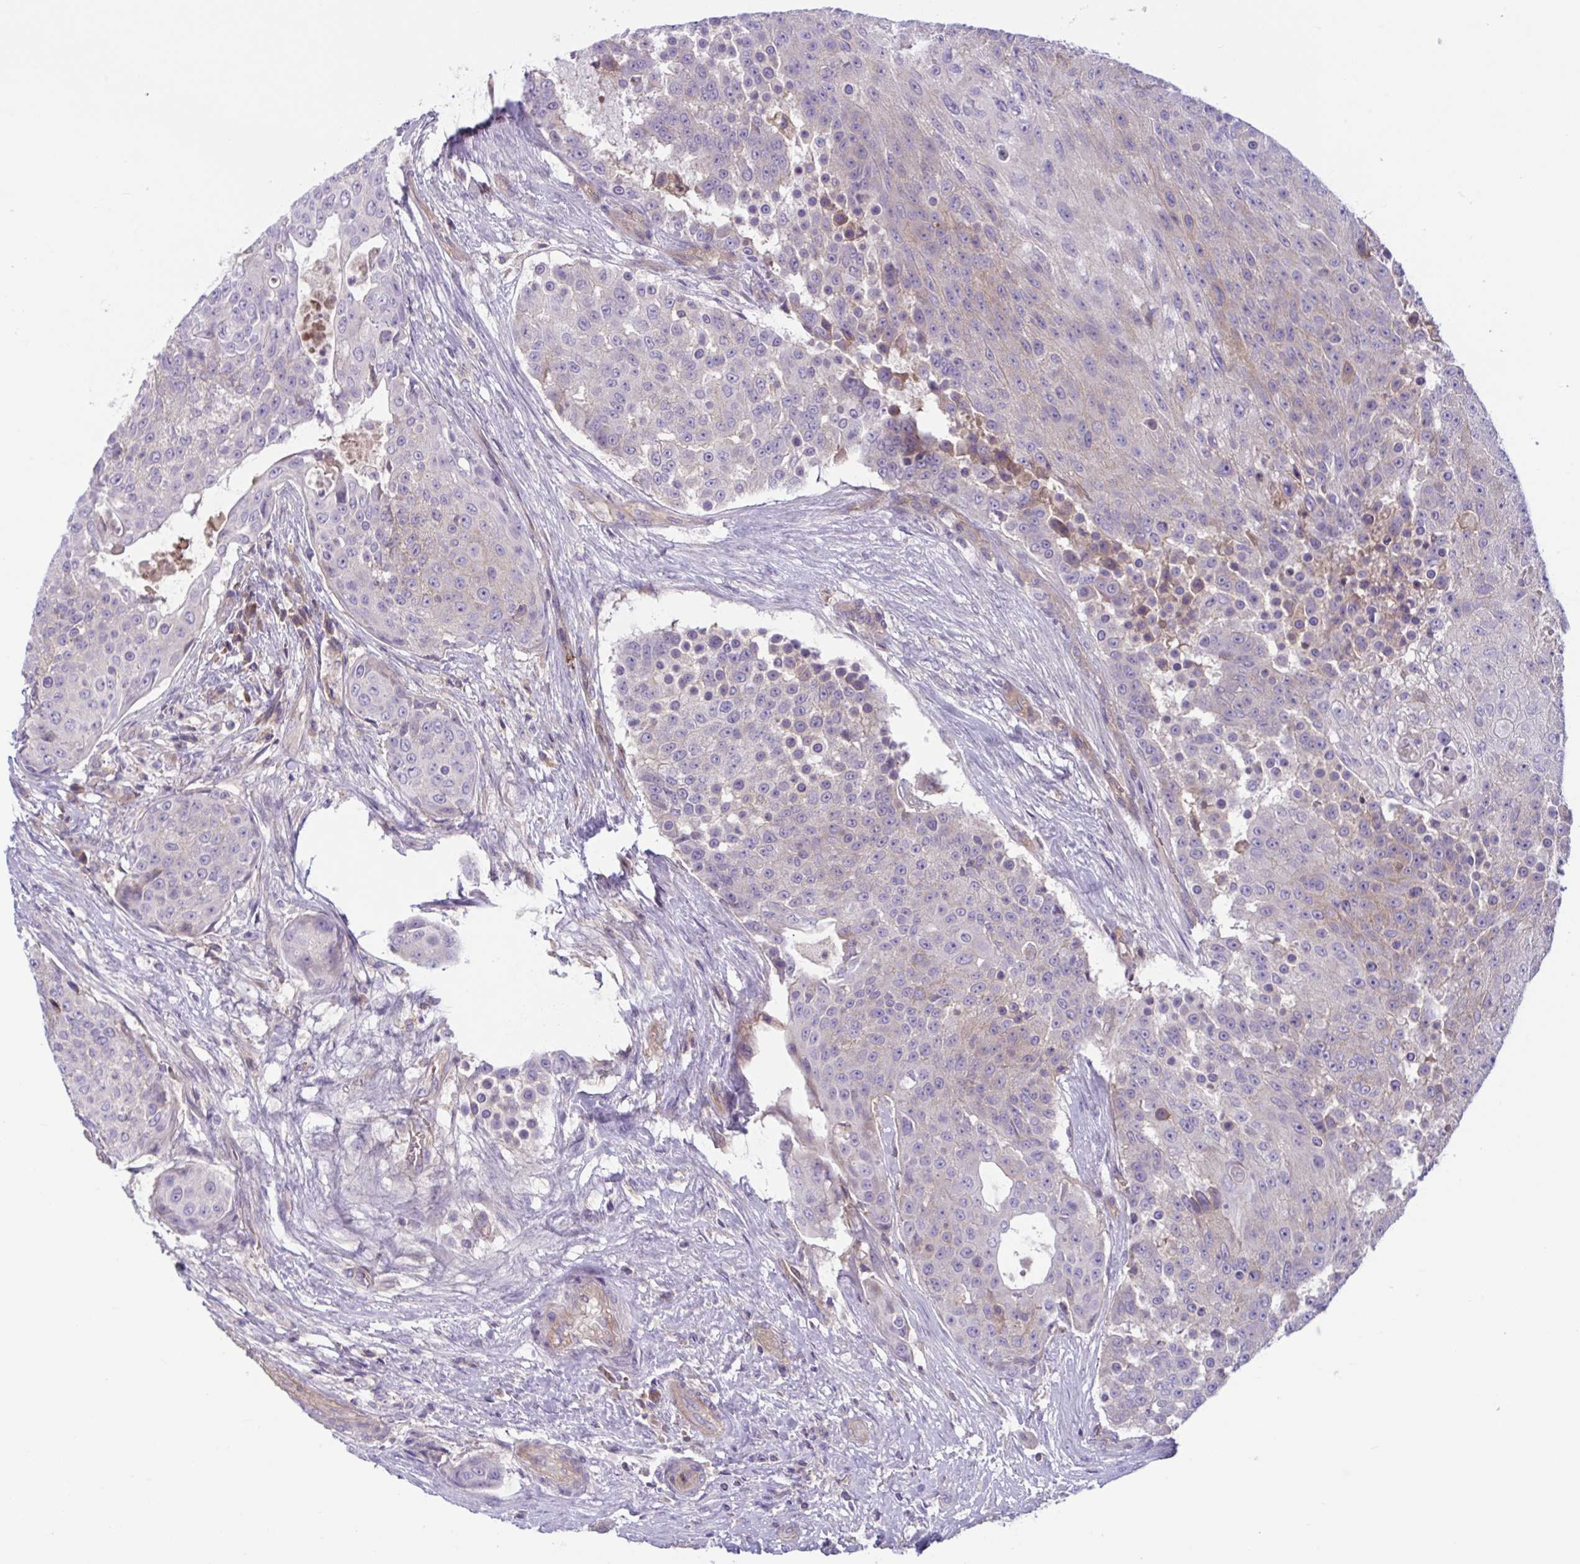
{"staining": {"intensity": "weak", "quantity": "<25%", "location": "cytoplasmic/membranous"}, "tissue": "urothelial cancer", "cell_type": "Tumor cells", "image_type": "cancer", "snomed": [{"axis": "morphology", "description": "Urothelial carcinoma, High grade"}, {"axis": "topography", "description": "Urinary bladder"}], "caption": "A micrograph of urothelial cancer stained for a protein displays no brown staining in tumor cells.", "gene": "TTC7B", "patient": {"sex": "female", "age": 63}}